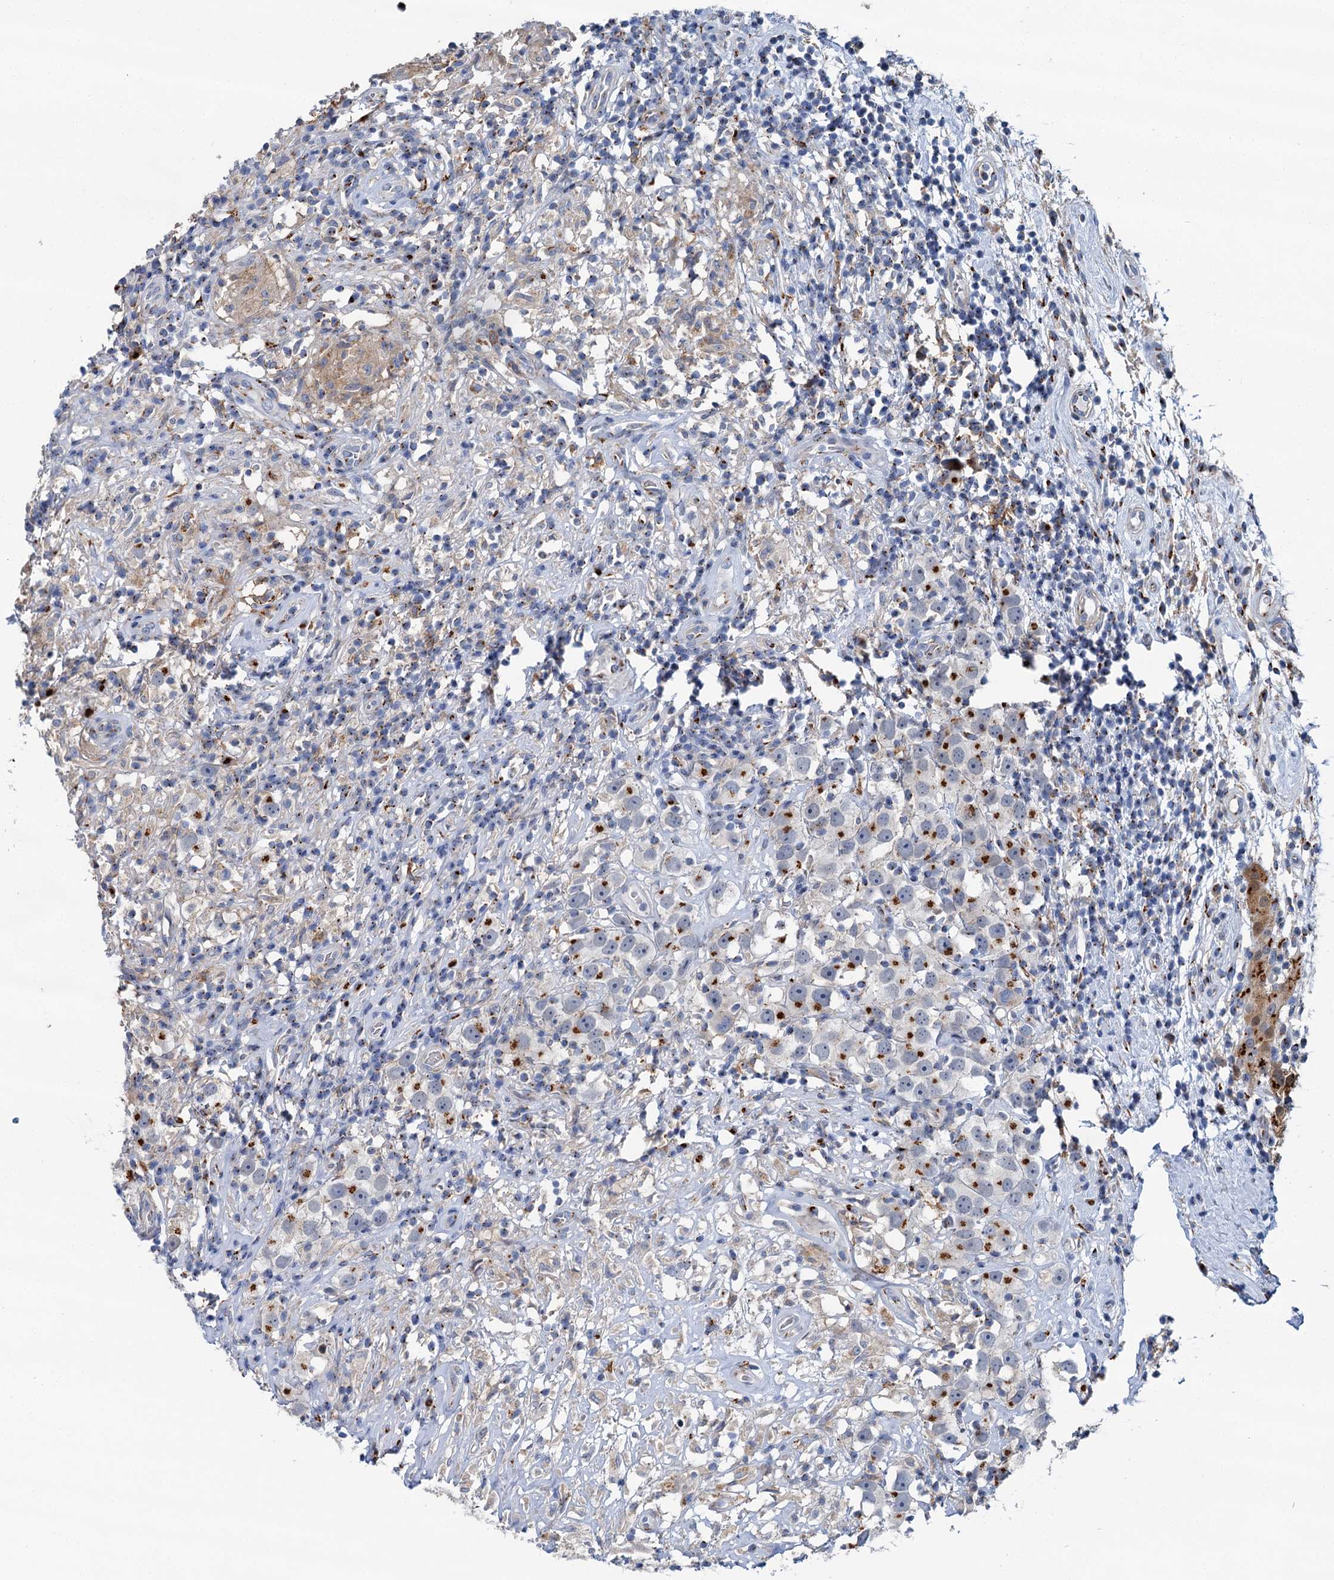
{"staining": {"intensity": "strong", "quantity": "25%-75%", "location": "cytoplasmic/membranous"}, "tissue": "testis cancer", "cell_type": "Tumor cells", "image_type": "cancer", "snomed": [{"axis": "morphology", "description": "Seminoma, NOS"}, {"axis": "topography", "description": "Testis"}], "caption": "Protein analysis of seminoma (testis) tissue demonstrates strong cytoplasmic/membranous staining in approximately 25%-75% of tumor cells. The staining was performed using DAB, with brown indicating positive protein expression. Nuclei are stained blue with hematoxylin.", "gene": "BET1L", "patient": {"sex": "male", "age": 49}}